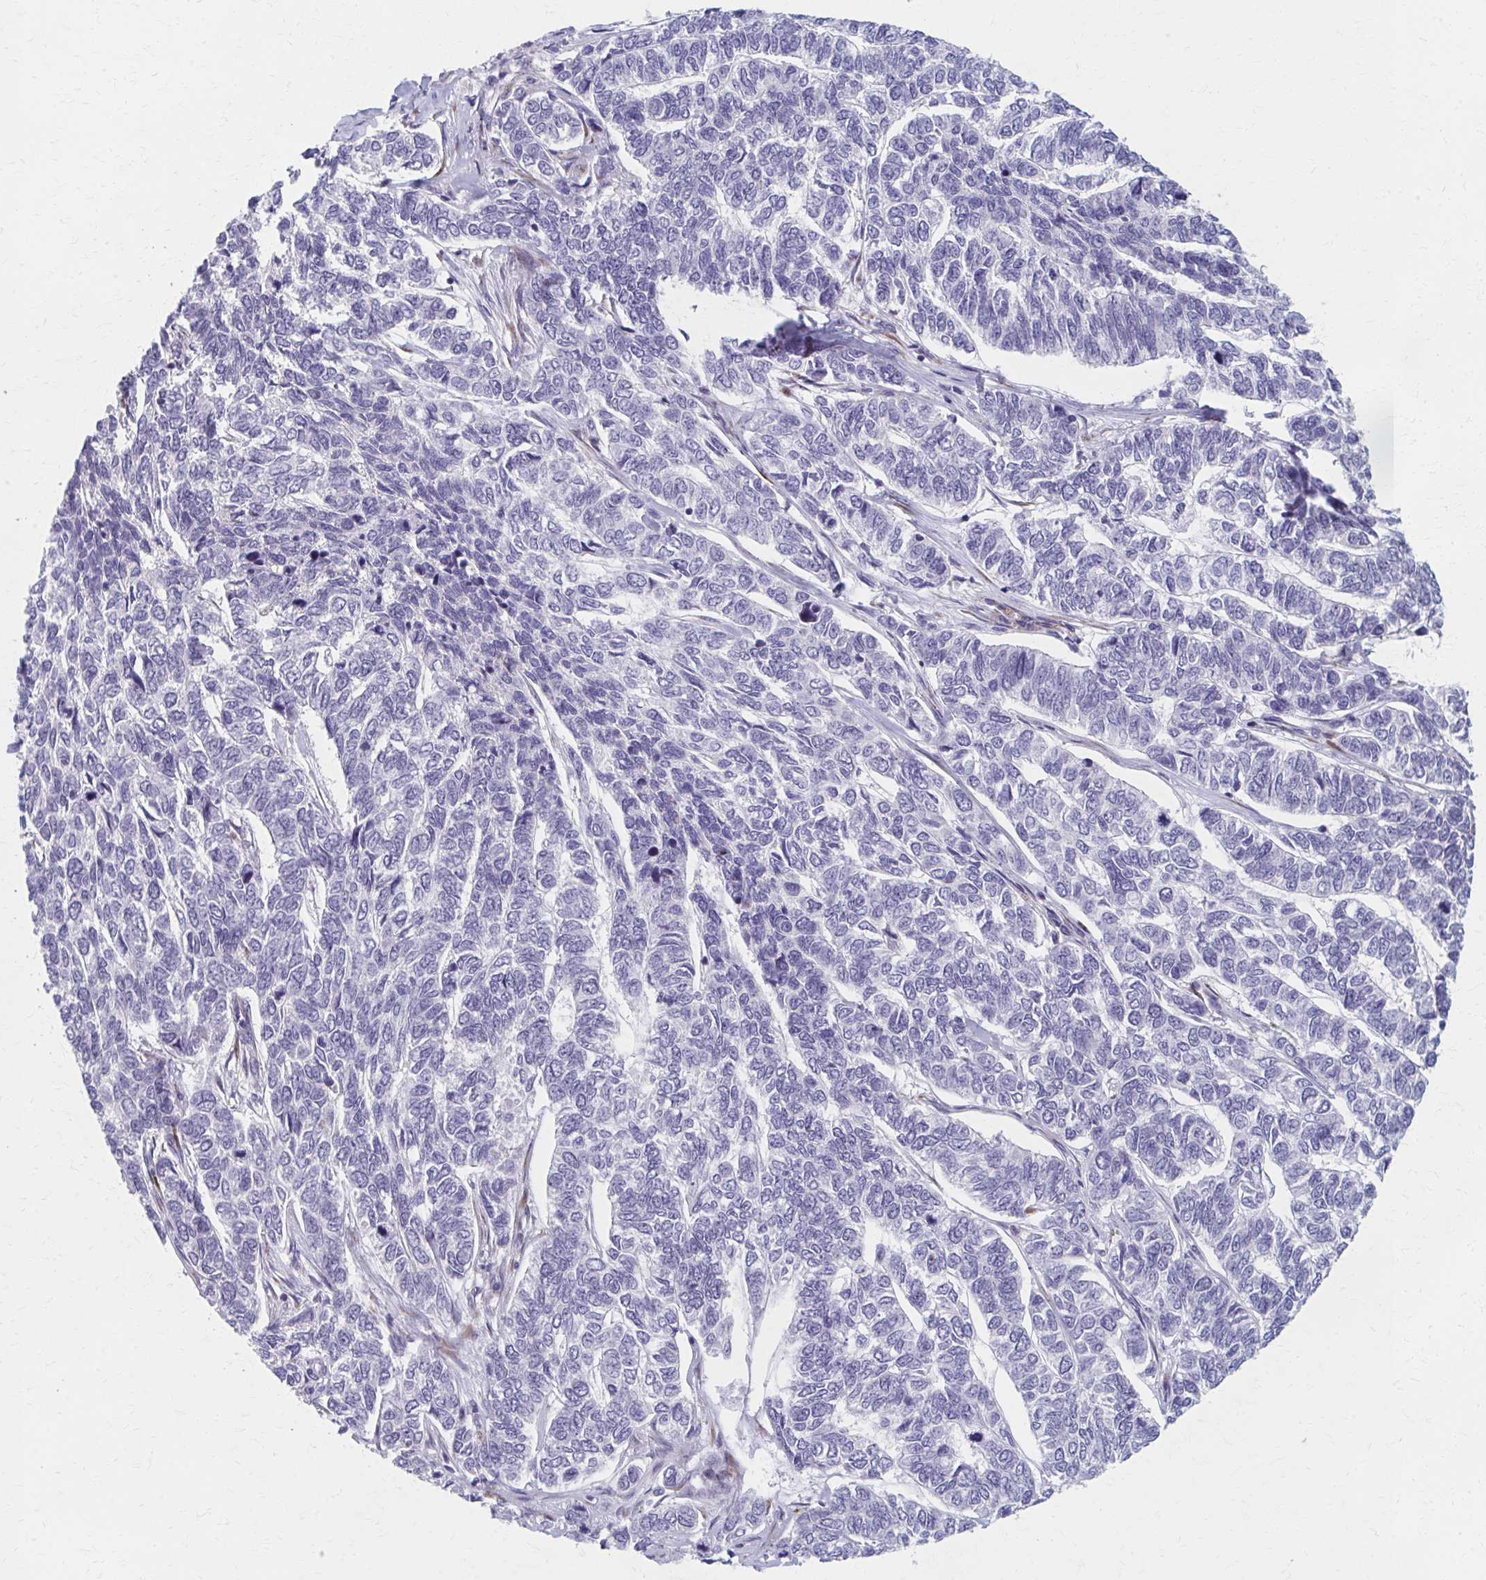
{"staining": {"intensity": "negative", "quantity": "none", "location": "none"}, "tissue": "skin cancer", "cell_type": "Tumor cells", "image_type": "cancer", "snomed": [{"axis": "morphology", "description": "Basal cell carcinoma"}, {"axis": "topography", "description": "Skin"}], "caption": "DAB (3,3'-diaminobenzidine) immunohistochemical staining of basal cell carcinoma (skin) displays no significant staining in tumor cells.", "gene": "OLFM2", "patient": {"sex": "female", "age": 65}}